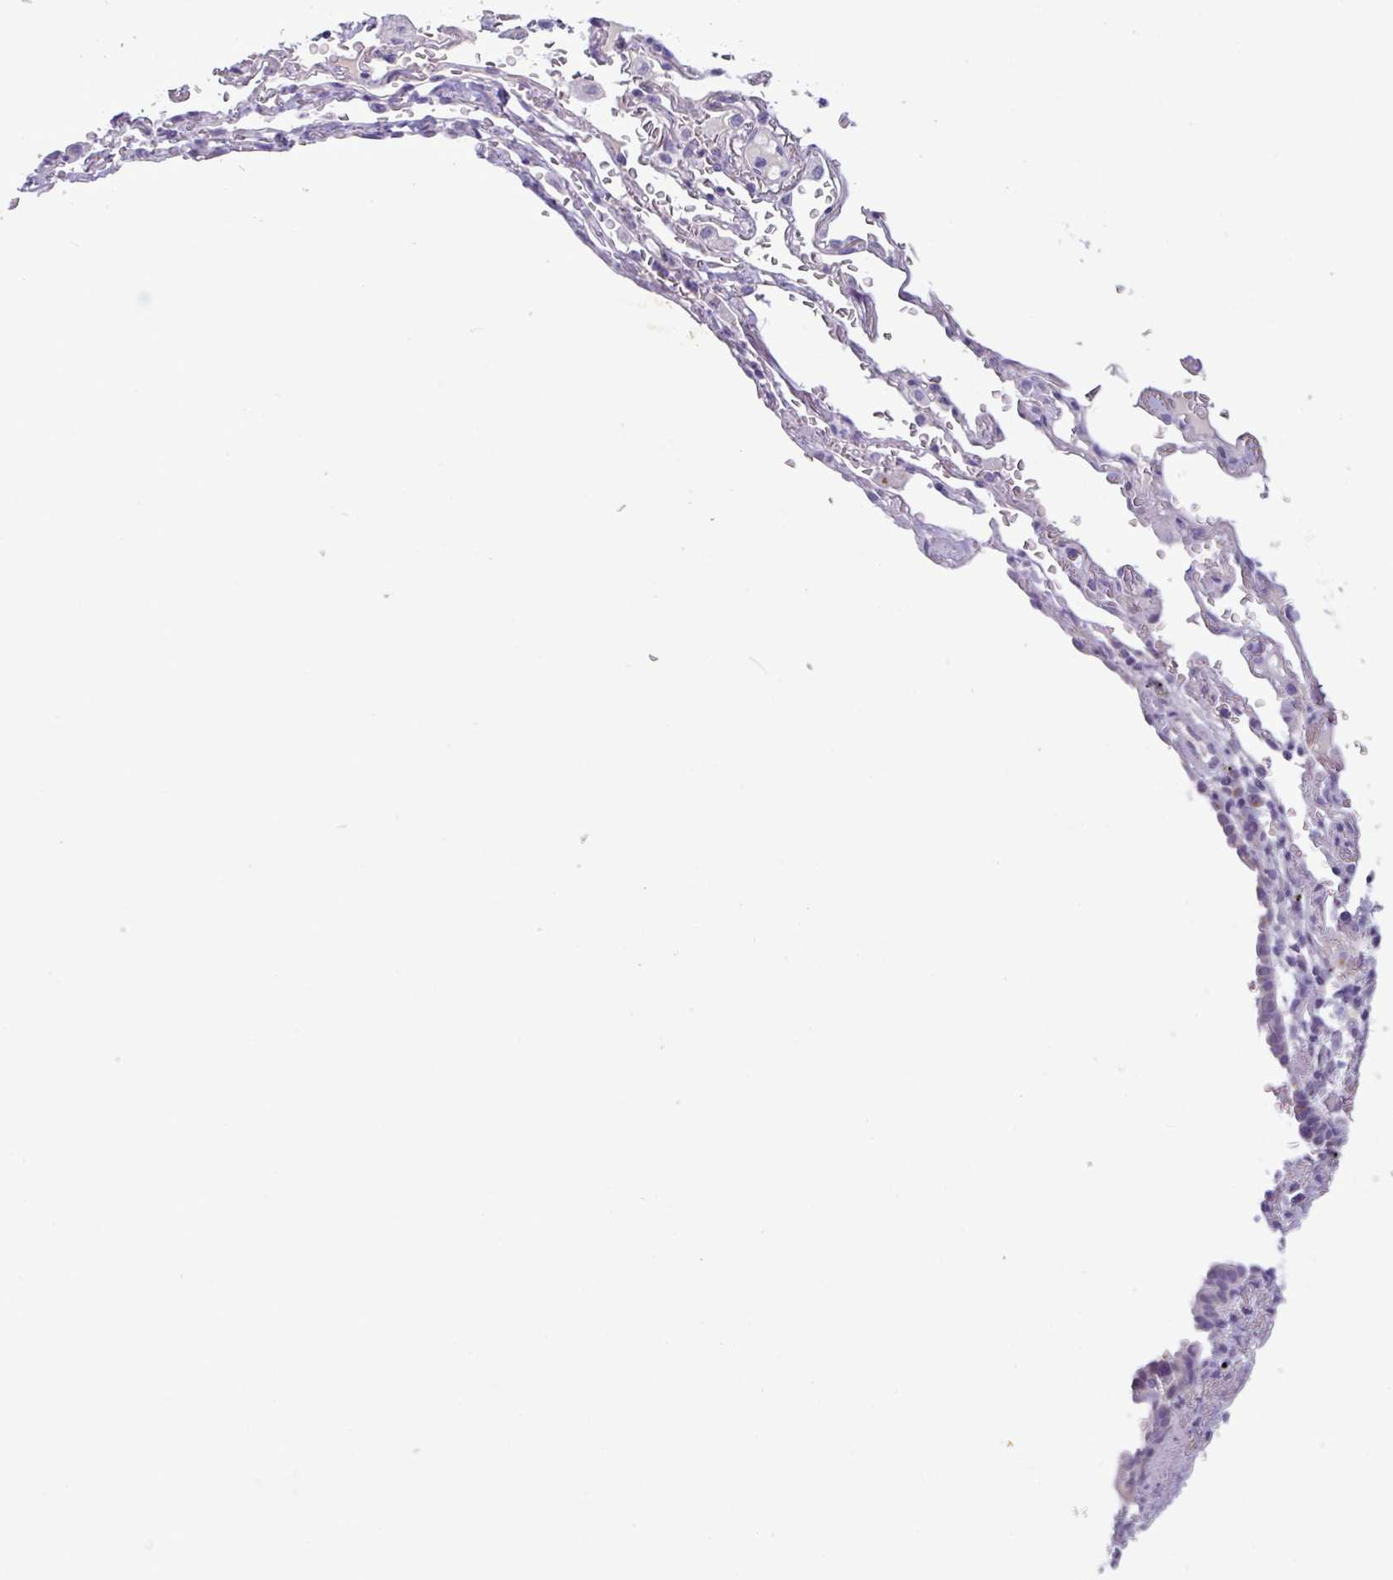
{"staining": {"intensity": "negative", "quantity": "none", "location": "none"}, "tissue": "adipose tissue", "cell_type": "Adipocytes", "image_type": "normal", "snomed": [{"axis": "morphology", "description": "Normal tissue, NOS"}, {"axis": "topography", "description": "Cartilage tissue"}, {"axis": "topography", "description": "Bronchus"}], "caption": "Immunohistochemistry (IHC) histopathology image of normal adipose tissue: adipose tissue stained with DAB (3,3'-diaminobenzidine) displays no significant protein expression in adipocytes. (Brightfield microscopy of DAB IHC at high magnification).", "gene": "STIMATE", "patient": {"sex": "female", "age": 72}}